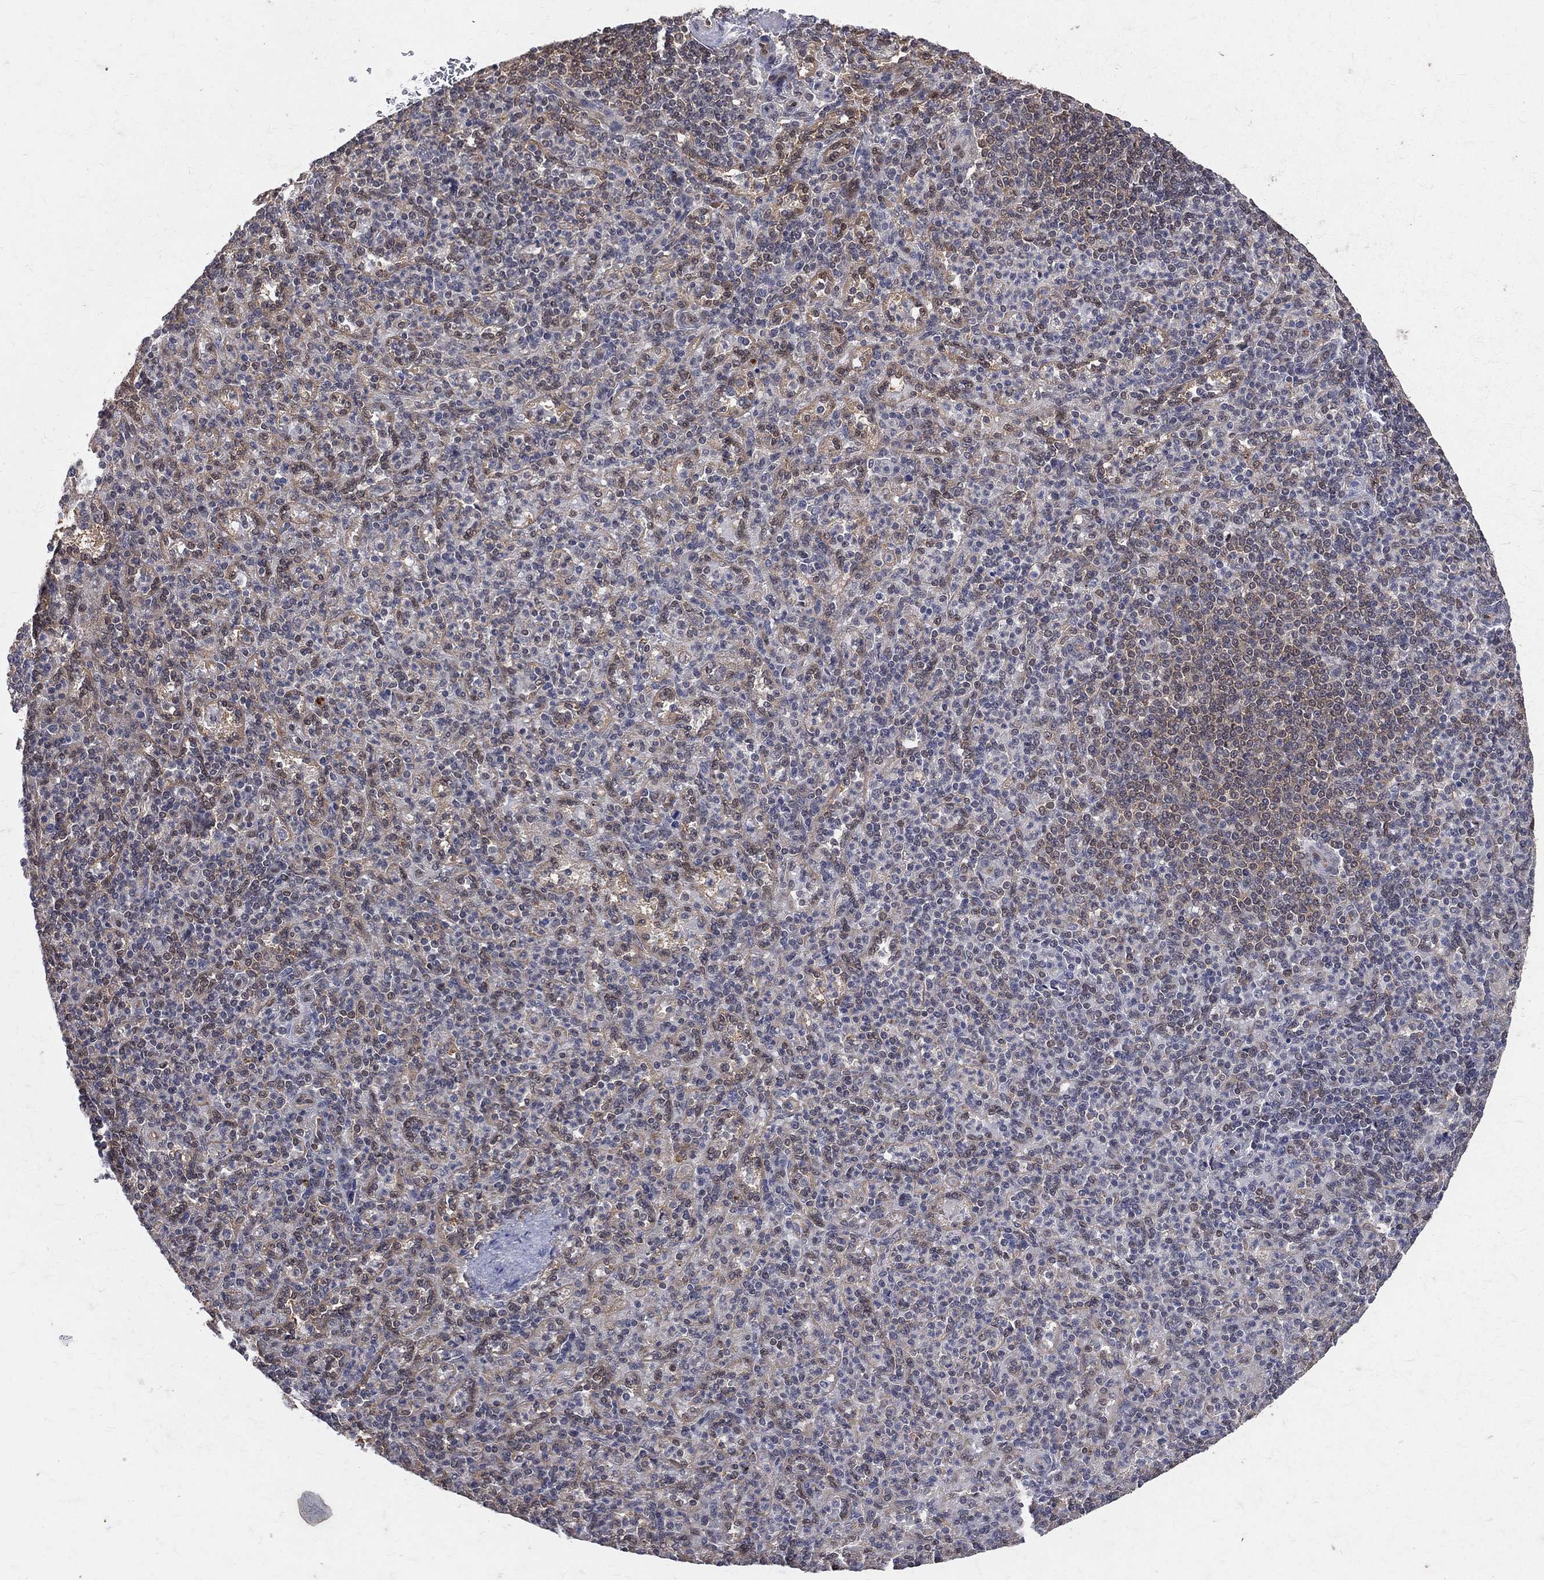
{"staining": {"intensity": "weak", "quantity": "<25%", "location": "nuclear"}, "tissue": "spleen", "cell_type": "Cells in red pulp", "image_type": "normal", "snomed": [{"axis": "morphology", "description": "Normal tissue, NOS"}, {"axis": "topography", "description": "Spleen"}], "caption": "This histopathology image is of unremarkable spleen stained with immunohistochemistry to label a protein in brown with the nuclei are counter-stained blue. There is no positivity in cells in red pulp.", "gene": "GMPR2", "patient": {"sex": "female", "age": 74}}